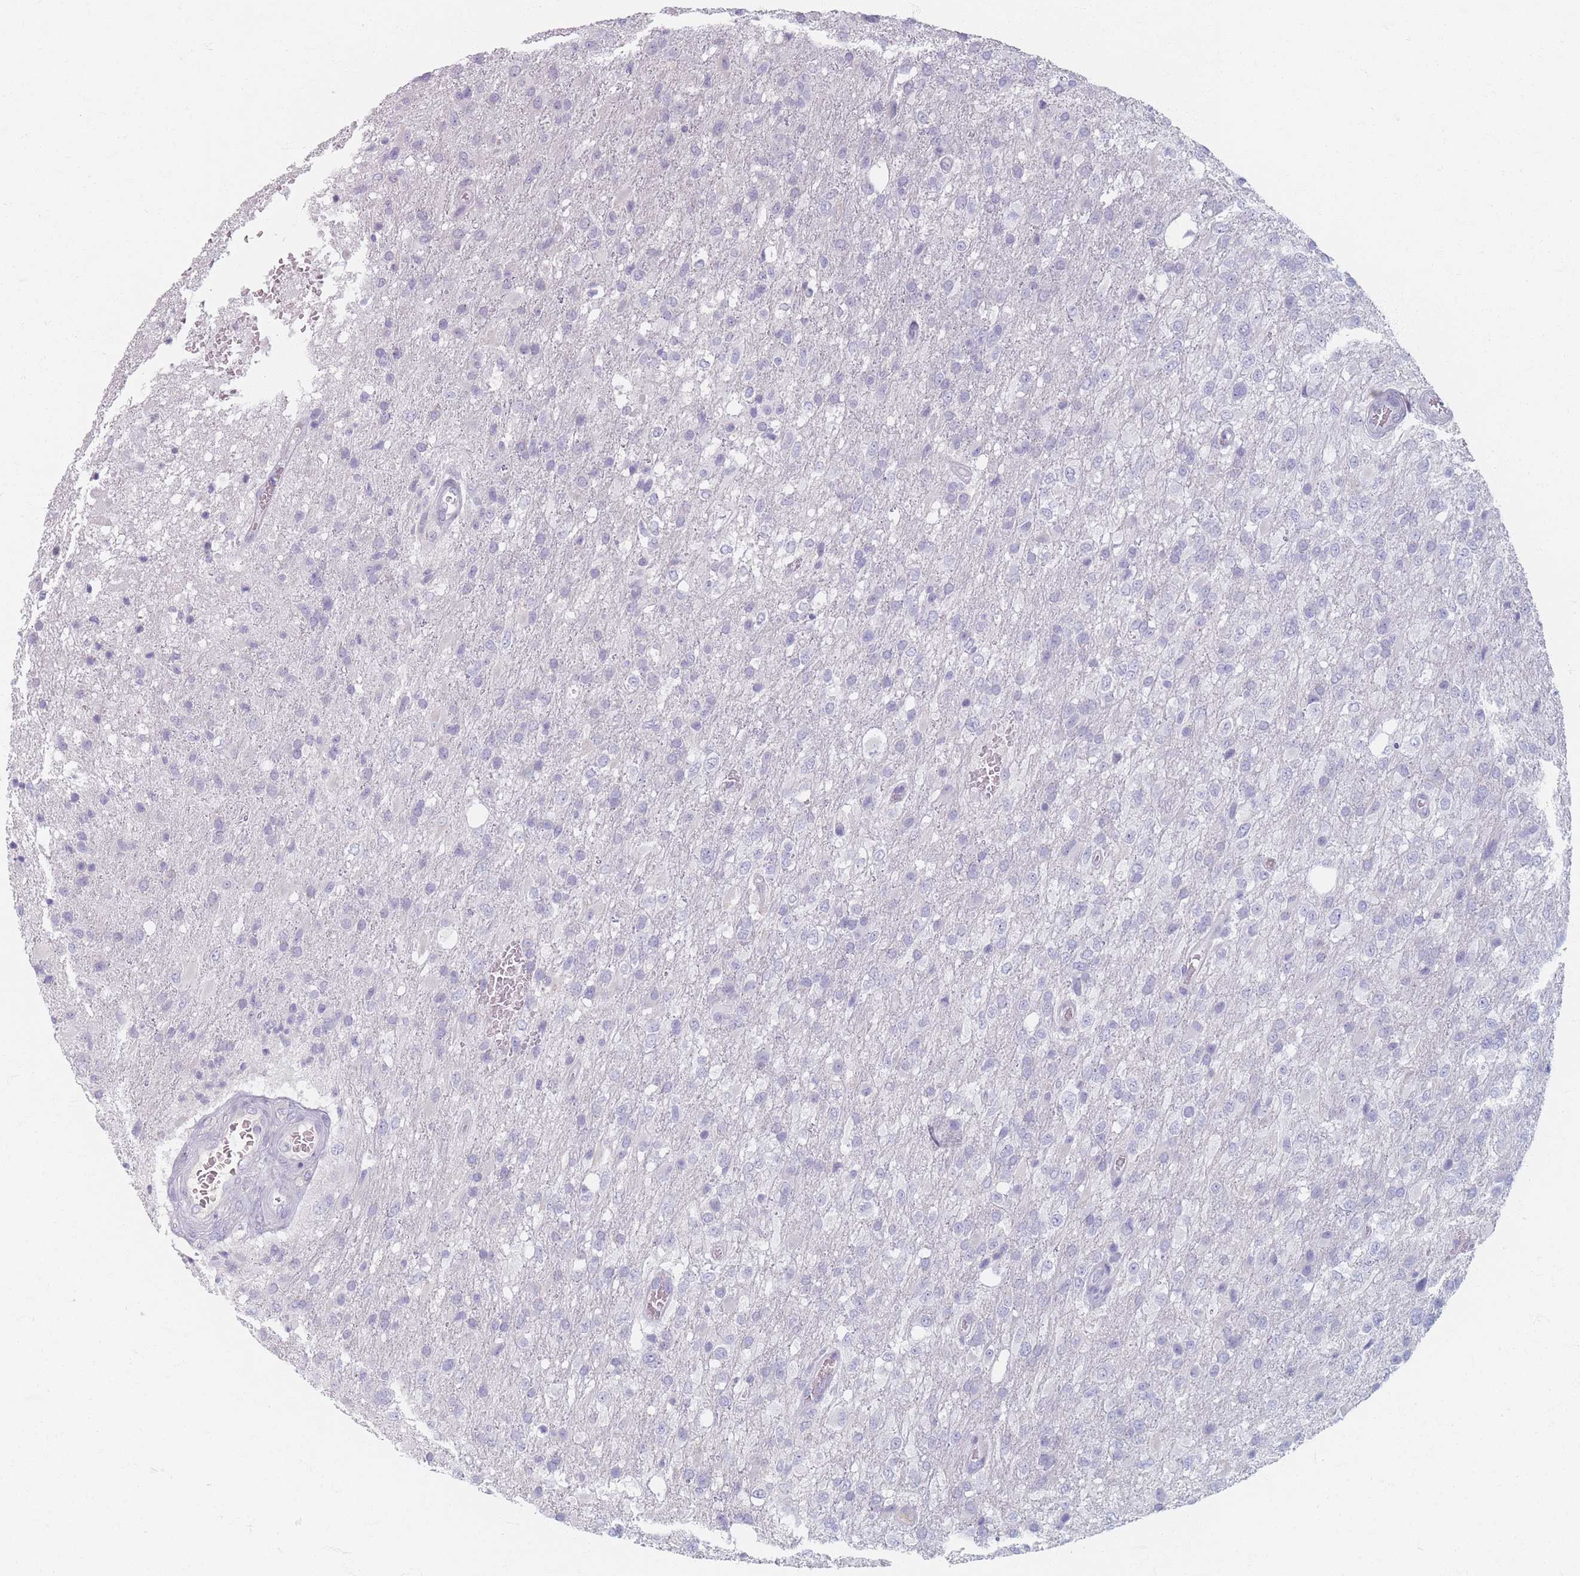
{"staining": {"intensity": "negative", "quantity": "none", "location": "none"}, "tissue": "glioma", "cell_type": "Tumor cells", "image_type": "cancer", "snomed": [{"axis": "morphology", "description": "Glioma, malignant, High grade"}, {"axis": "topography", "description": "Brain"}], "caption": "A histopathology image of human malignant high-grade glioma is negative for staining in tumor cells. The staining was performed using DAB (3,3'-diaminobenzidine) to visualize the protein expression in brown, while the nuclei were stained in blue with hematoxylin (Magnification: 20x).", "gene": "PIGM", "patient": {"sex": "female", "age": 74}}